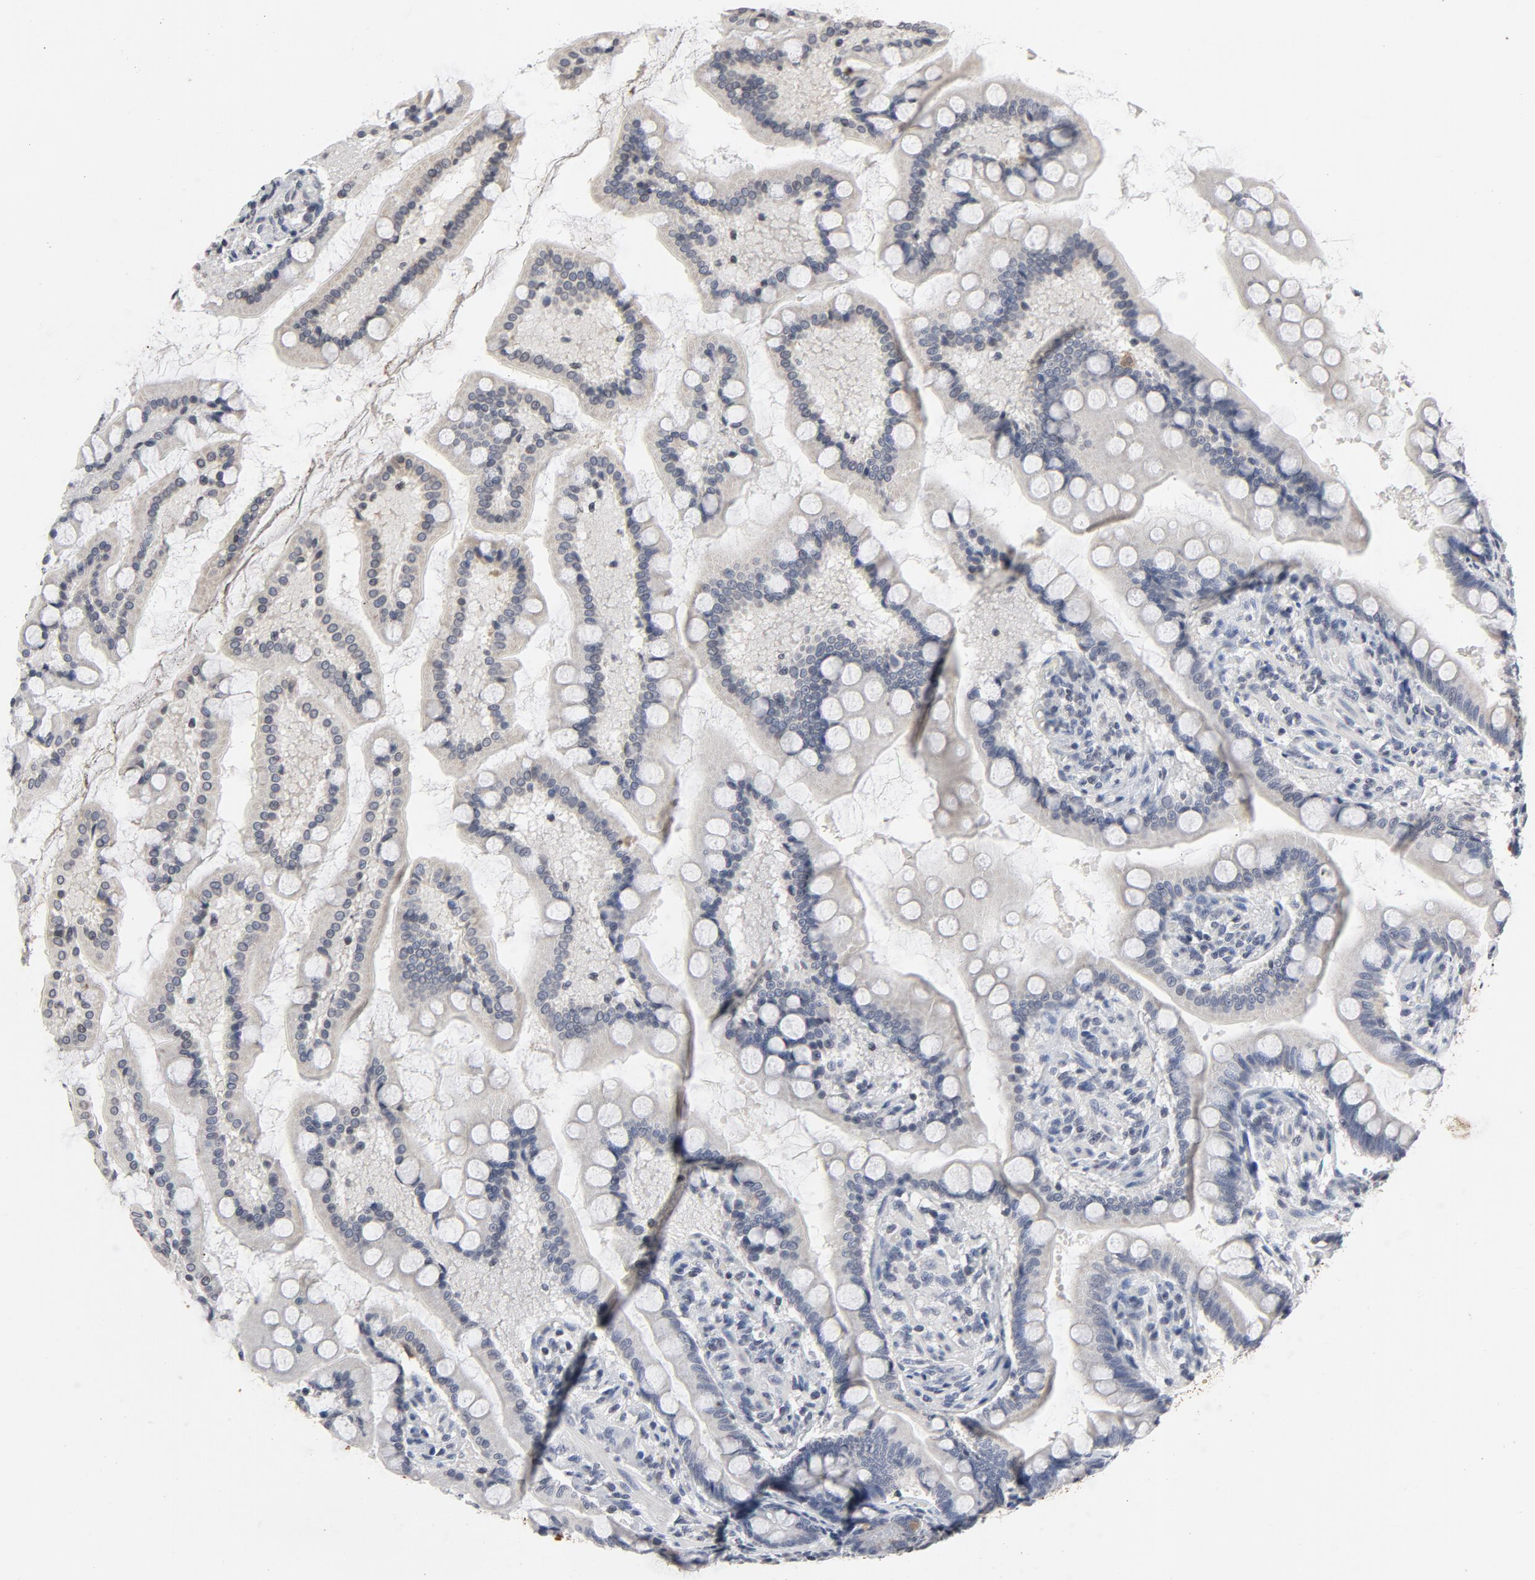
{"staining": {"intensity": "weak", "quantity": "25%-75%", "location": "cytoplasmic/membranous"}, "tissue": "small intestine", "cell_type": "Glandular cells", "image_type": "normal", "snomed": [{"axis": "morphology", "description": "Normal tissue, NOS"}, {"axis": "topography", "description": "Small intestine"}], "caption": "High-magnification brightfield microscopy of normal small intestine stained with DAB (brown) and counterstained with hematoxylin (blue). glandular cells exhibit weak cytoplasmic/membranous expression is identified in about25%-75% of cells.", "gene": "TCL1A", "patient": {"sex": "male", "age": 41}}